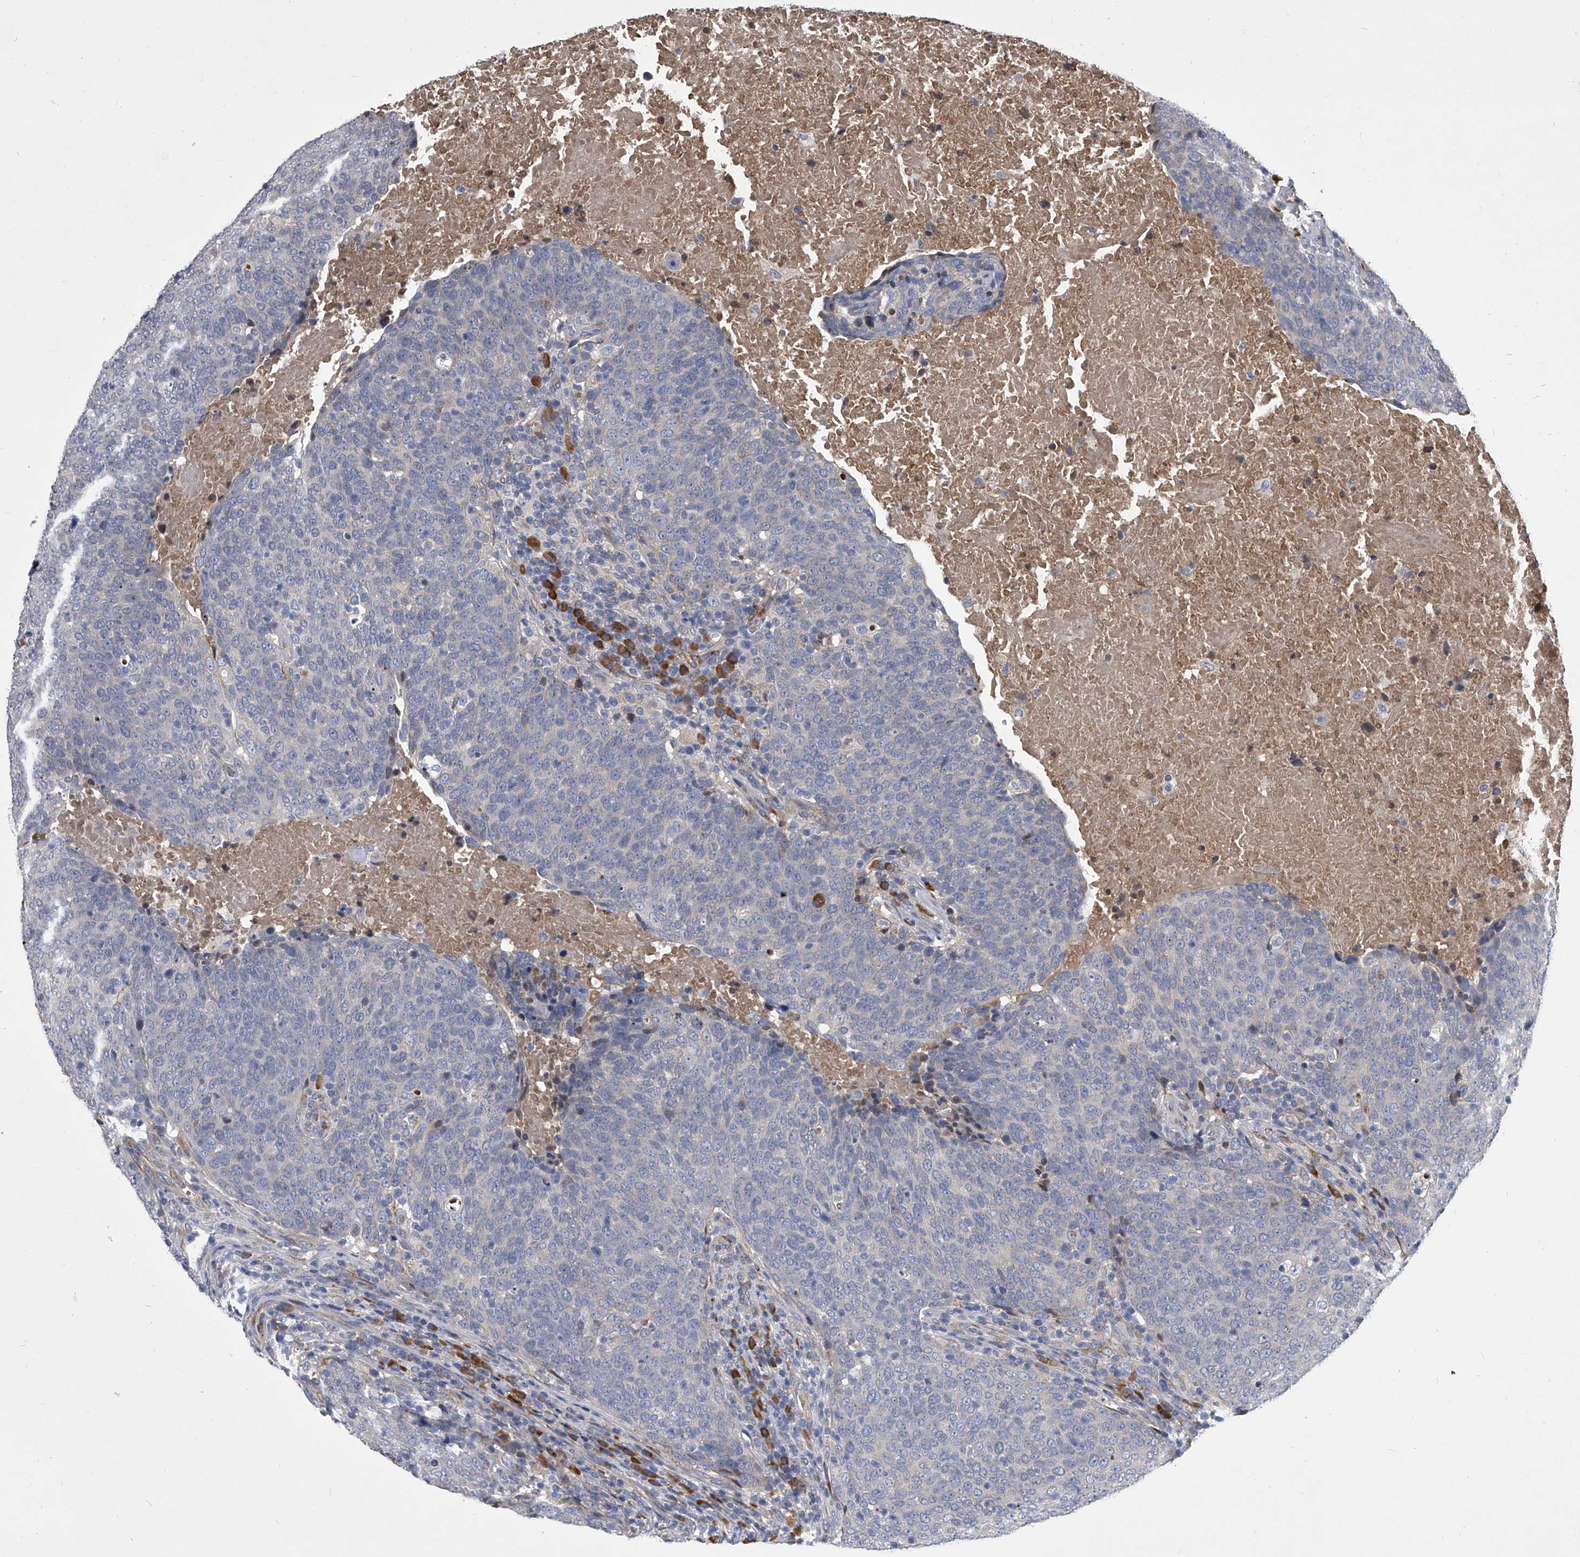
{"staining": {"intensity": "negative", "quantity": "none", "location": "none"}, "tissue": "head and neck cancer", "cell_type": "Tumor cells", "image_type": "cancer", "snomed": [{"axis": "morphology", "description": "Squamous cell carcinoma, NOS"}, {"axis": "morphology", "description": "Squamous cell carcinoma, metastatic, NOS"}, {"axis": "topography", "description": "Lymph node"}, {"axis": "topography", "description": "Head-Neck"}], "caption": "Tumor cells are negative for brown protein staining in head and neck cancer (squamous cell carcinoma).", "gene": "CCR4", "patient": {"sex": "male", "age": 62}}